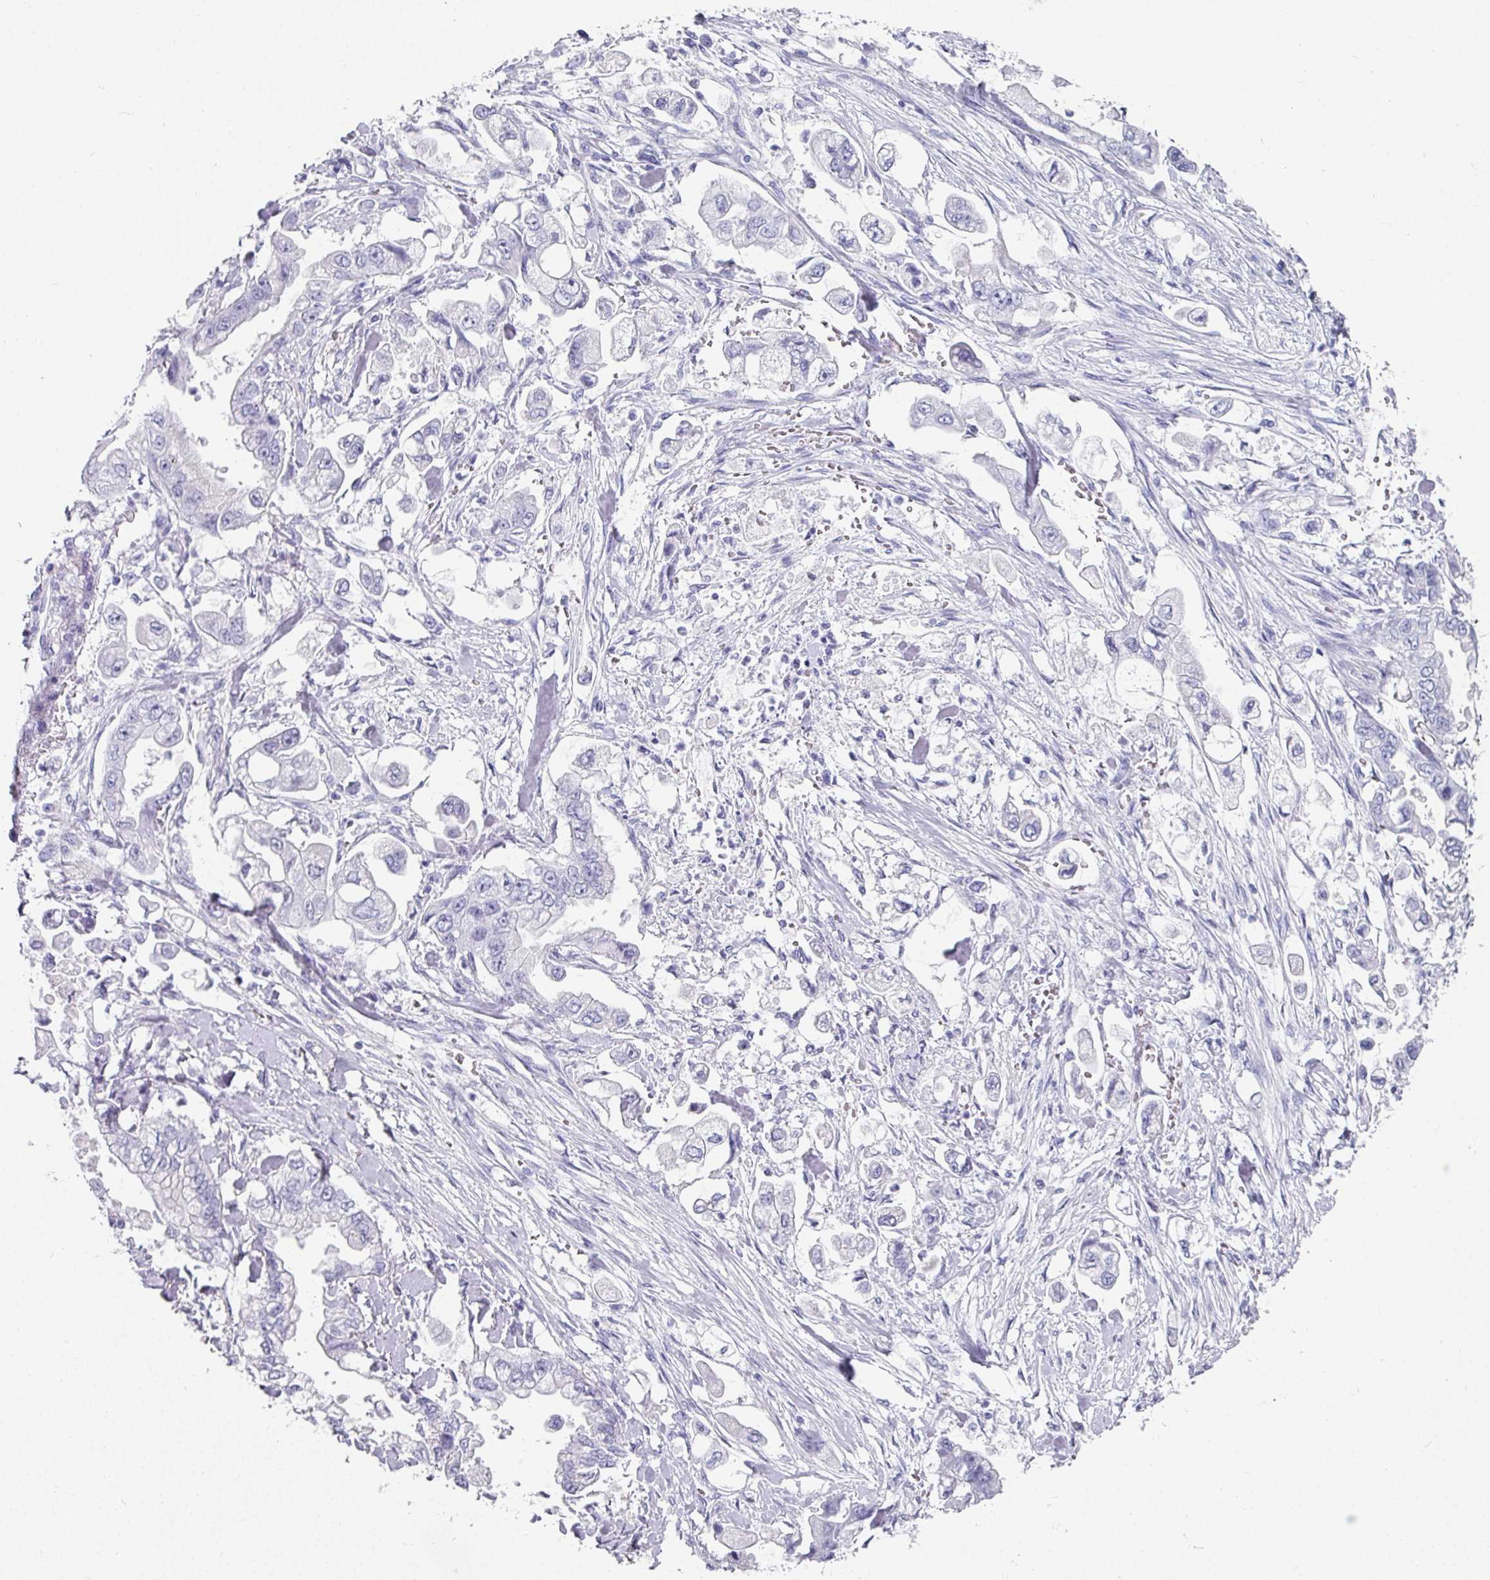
{"staining": {"intensity": "negative", "quantity": "none", "location": "none"}, "tissue": "stomach cancer", "cell_type": "Tumor cells", "image_type": "cancer", "snomed": [{"axis": "morphology", "description": "Adenocarcinoma, NOS"}, {"axis": "topography", "description": "Stomach"}], "caption": "A photomicrograph of human stomach cancer (adenocarcinoma) is negative for staining in tumor cells.", "gene": "SETBP1", "patient": {"sex": "male", "age": 62}}